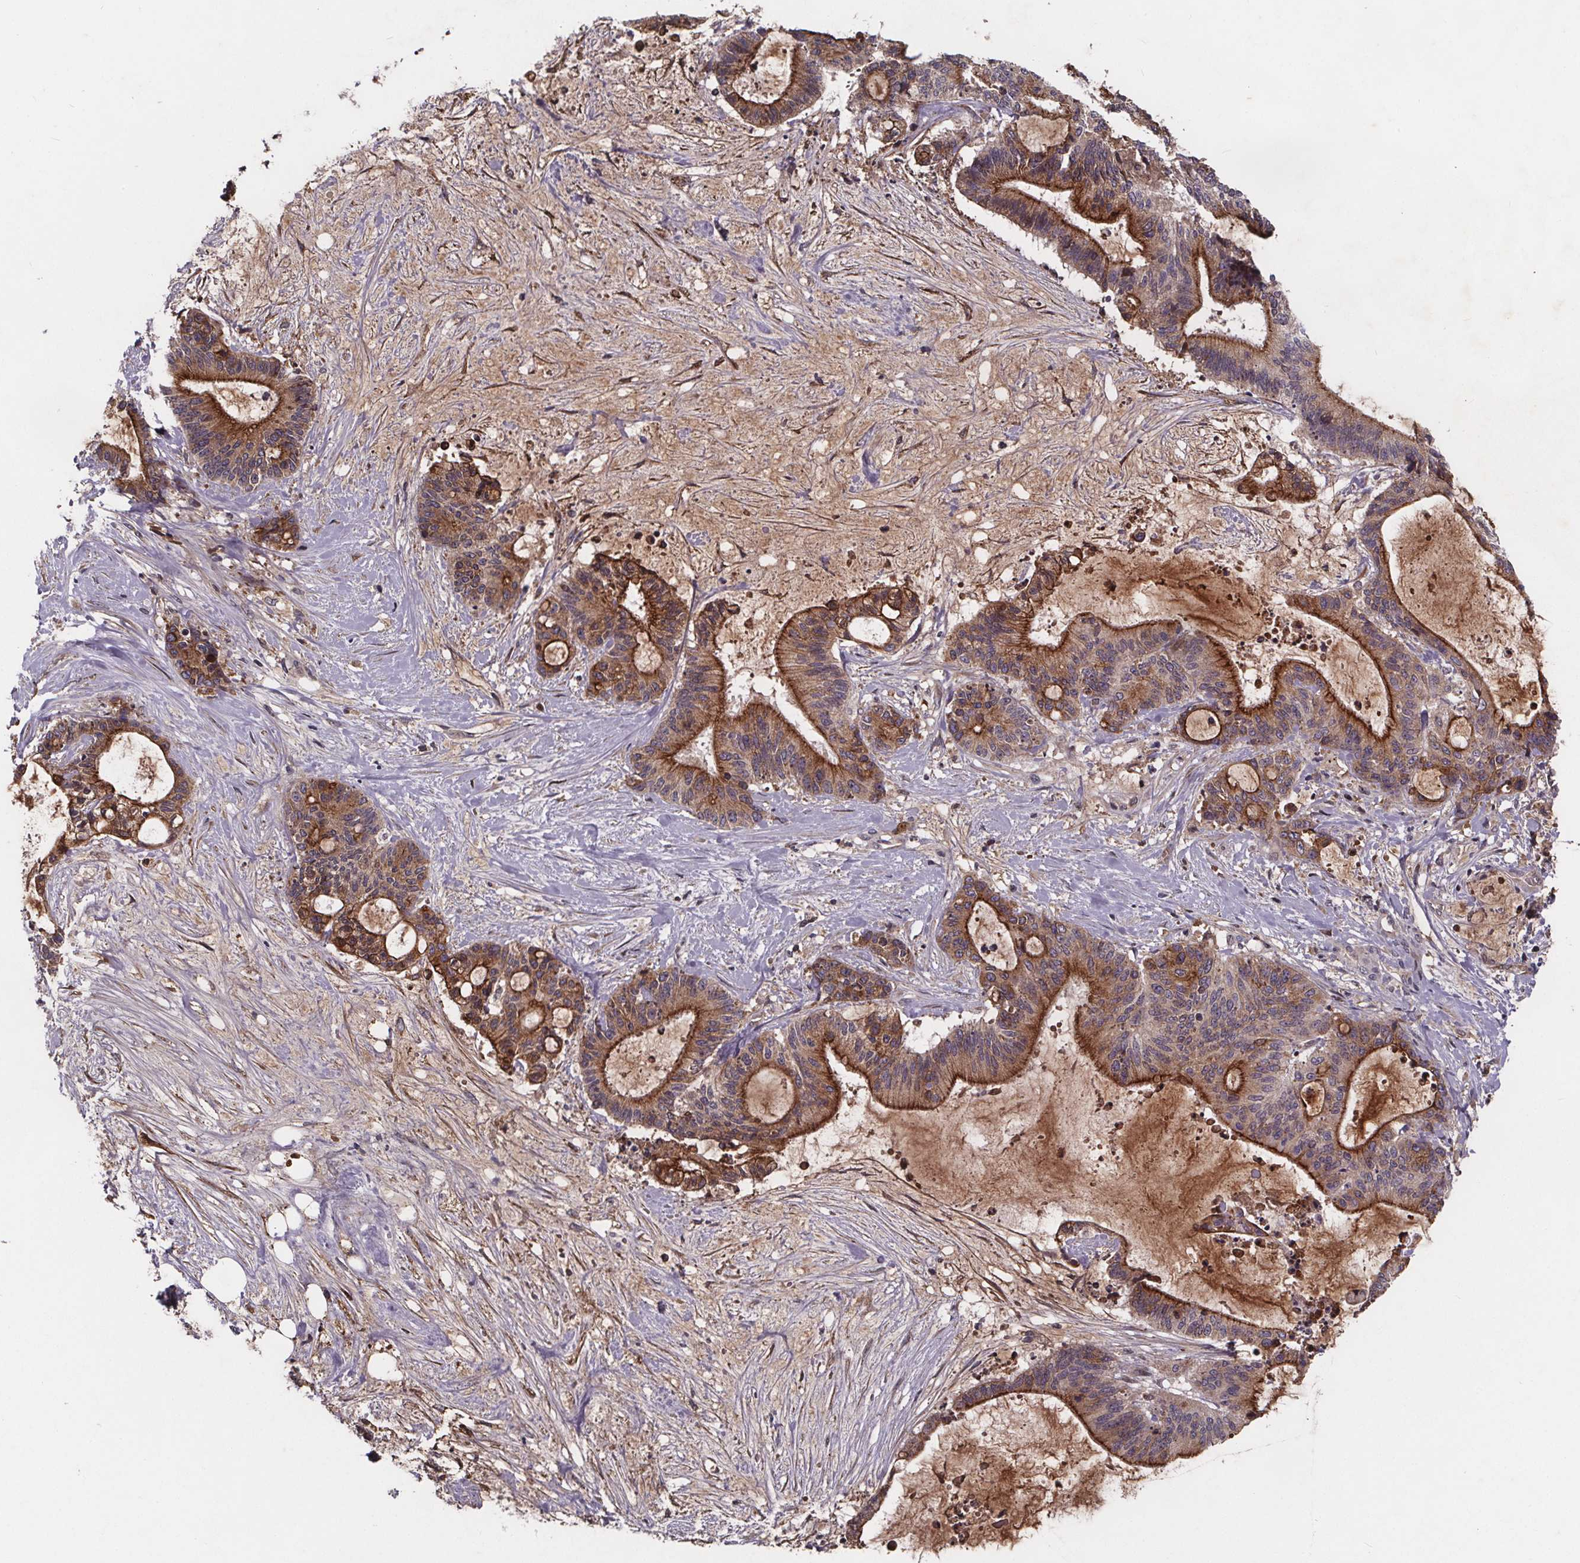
{"staining": {"intensity": "moderate", "quantity": "25%-75%", "location": "cytoplasmic/membranous"}, "tissue": "liver cancer", "cell_type": "Tumor cells", "image_type": "cancer", "snomed": [{"axis": "morphology", "description": "Cholangiocarcinoma"}, {"axis": "topography", "description": "Liver"}], "caption": "The histopathology image displays a brown stain indicating the presence of a protein in the cytoplasmic/membranous of tumor cells in cholangiocarcinoma (liver). Using DAB (3,3'-diaminobenzidine) (brown) and hematoxylin (blue) stains, captured at high magnification using brightfield microscopy.", "gene": "FASTKD3", "patient": {"sex": "female", "age": 73}}